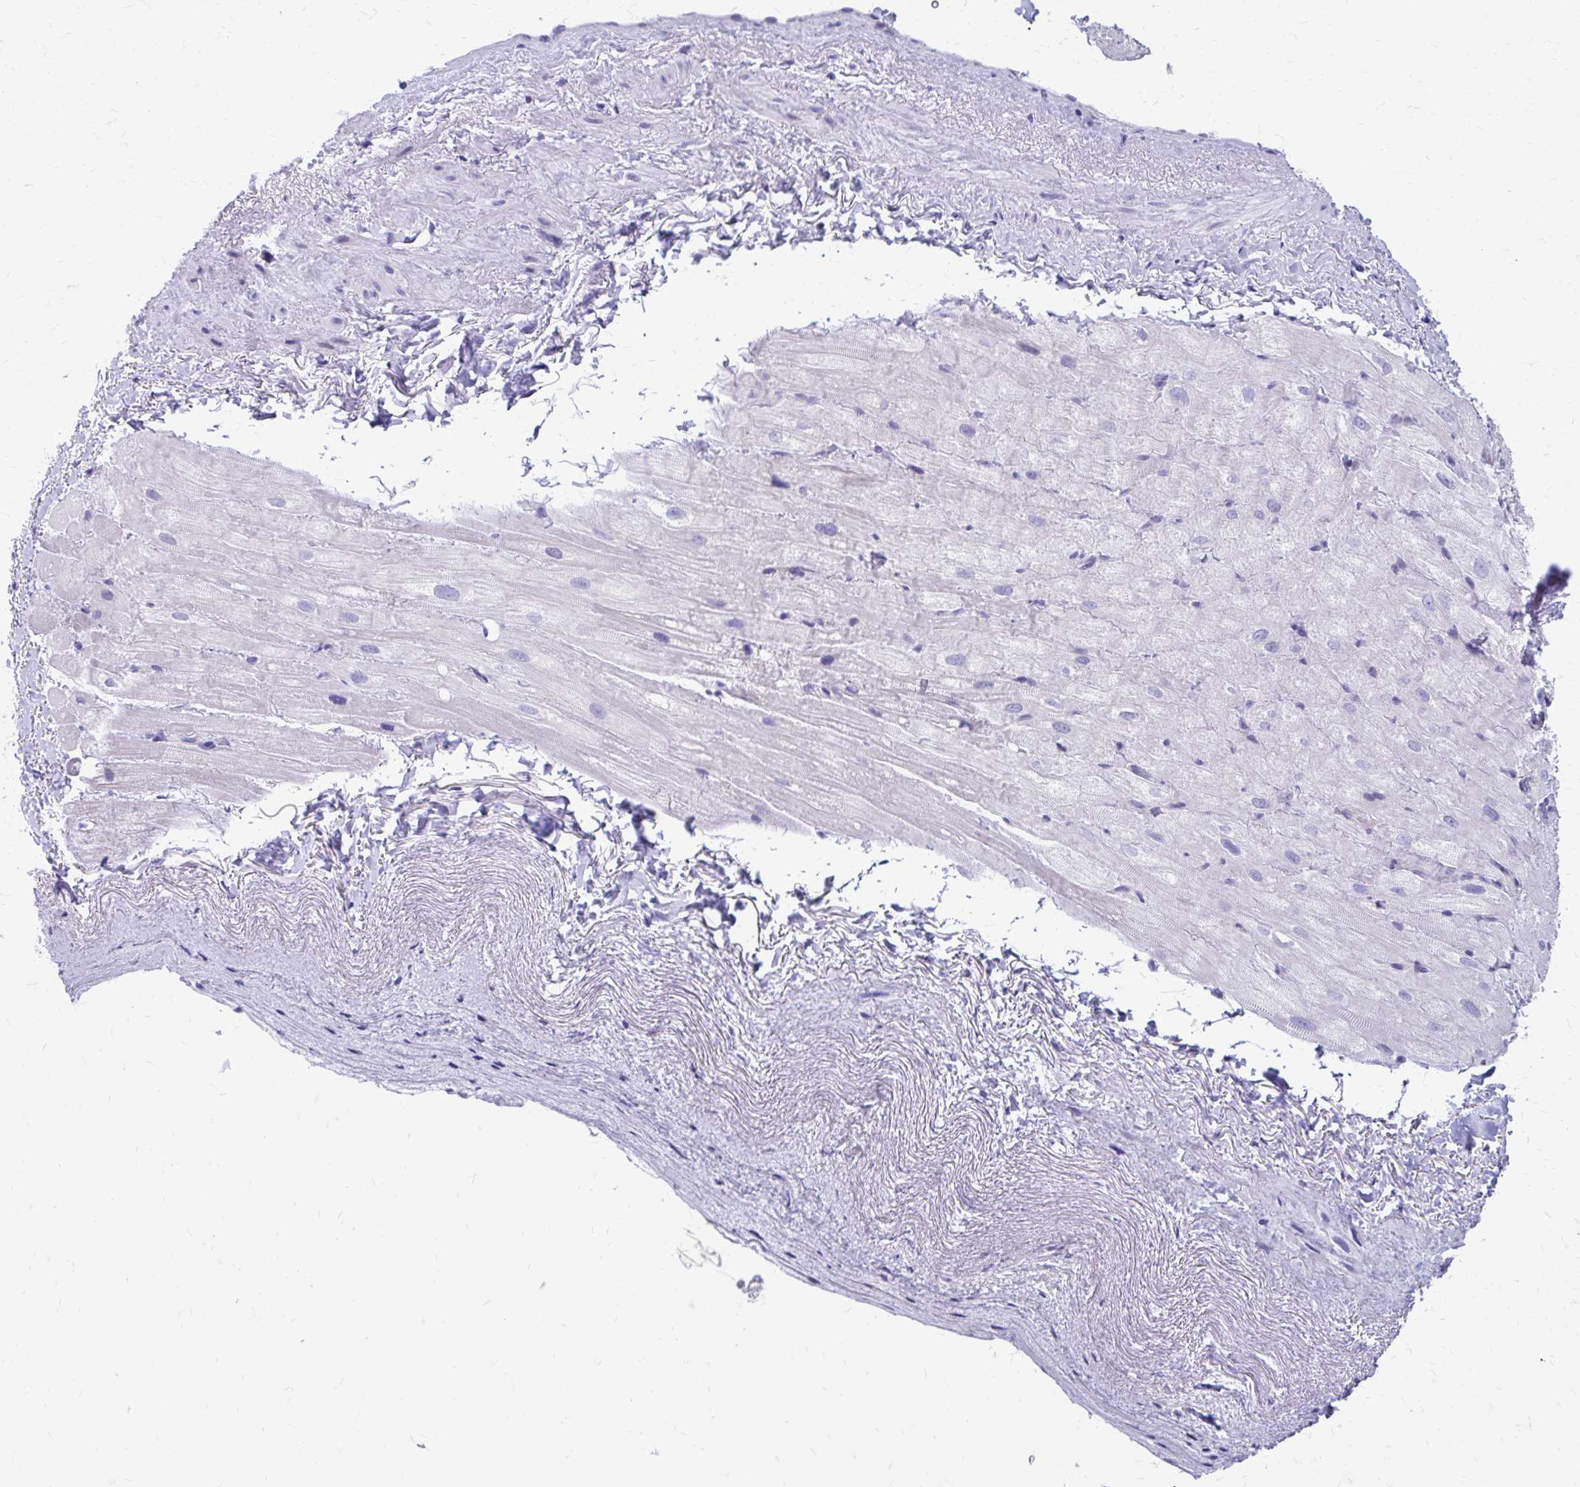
{"staining": {"intensity": "negative", "quantity": "none", "location": "none"}, "tissue": "heart muscle", "cell_type": "Cardiomyocytes", "image_type": "normal", "snomed": [{"axis": "morphology", "description": "Normal tissue, NOS"}, {"axis": "topography", "description": "Heart"}], "caption": "Immunohistochemistry histopathology image of benign heart muscle stained for a protein (brown), which exhibits no positivity in cardiomyocytes.", "gene": "LCN15", "patient": {"sex": "male", "age": 62}}